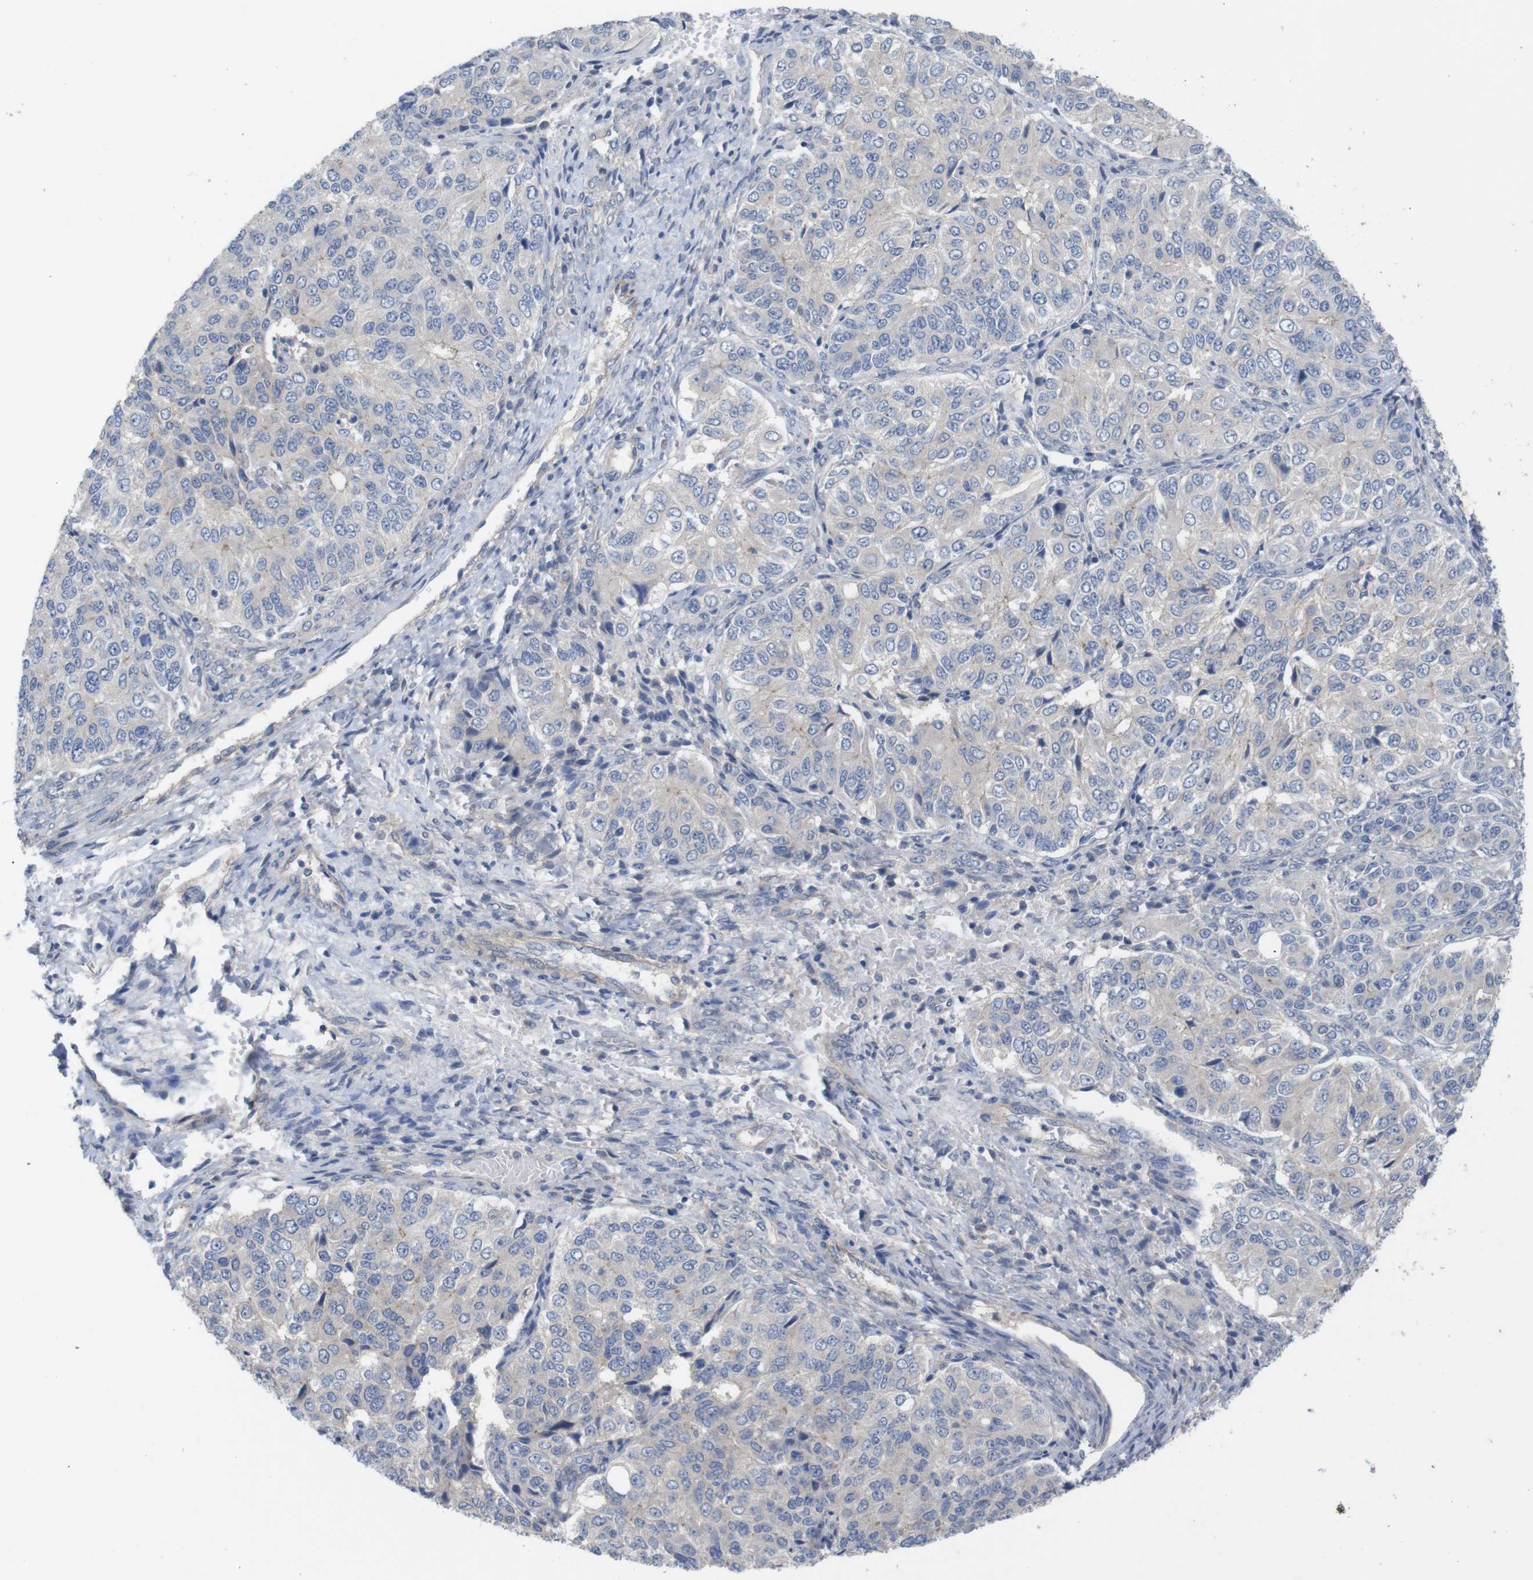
{"staining": {"intensity": "negative", "quantity": "none", "location": "none"}, "tissue": "ovarian cancer", "cell_type": "Tumor cells", "image_type": "cancer", "snomed": [{"axis": "morphology", "description": "Carcinoma, endometroid"}, {"axis": "topography", "description": "Ovary"}], "caption": "DAB immunohistochemical staining of endometroid carcinoma (ovarian) exhibits no significant staining in tumor cells. The staining is performed using DAB brown chromogen with nuclei counter-stained in using hematoxylin.", "gene": "KIDINS220", "patient": {"sex": "female", "age": 51}}